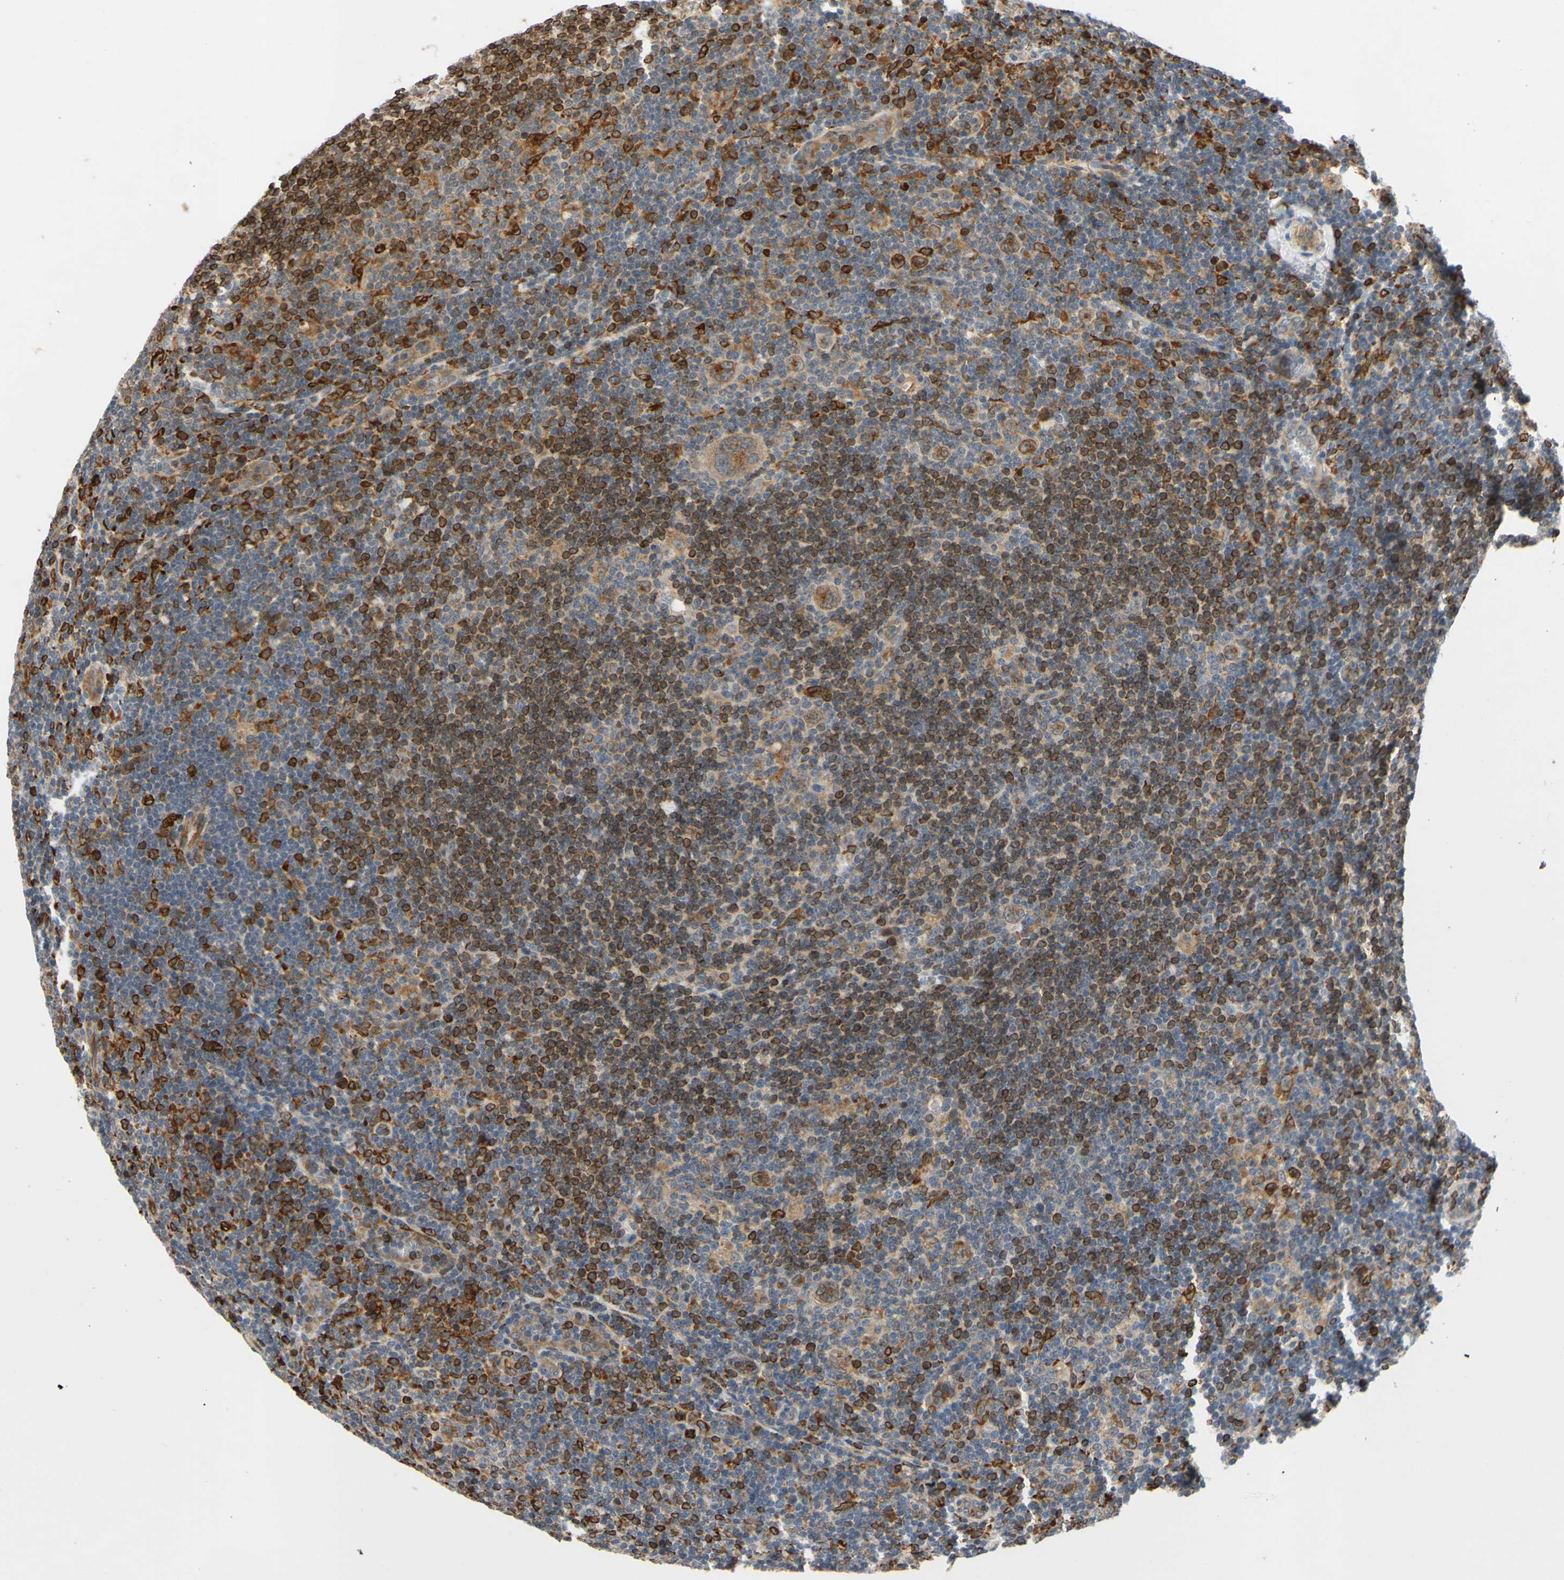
{"staining": {"intensity": "moderate", "quantity": ">75%", "location": "cytoplasmic/membranous"}, "tissue": "lymphoma", "cell_type": "Tumor cells", "image_type": "cancer", "snomed": [{"axis": "morphology", "description": "Hodgkin's disease, NOS"}, {"axis": "topography", "description": "Lymph node"}], "caption": "Immunohistochemistry histopathology image of neoplastic tissue: lymphoma stained using immunohistochemistry (IHC) shows medium levels of moderate protein expression localized specifically in the cytoplasmic/membranous of tumor cells, appearing as a cytoplasmic/membranous brown color.", "gene": "PLXNA2", "patient": {"sex": "female", "age": 57}}